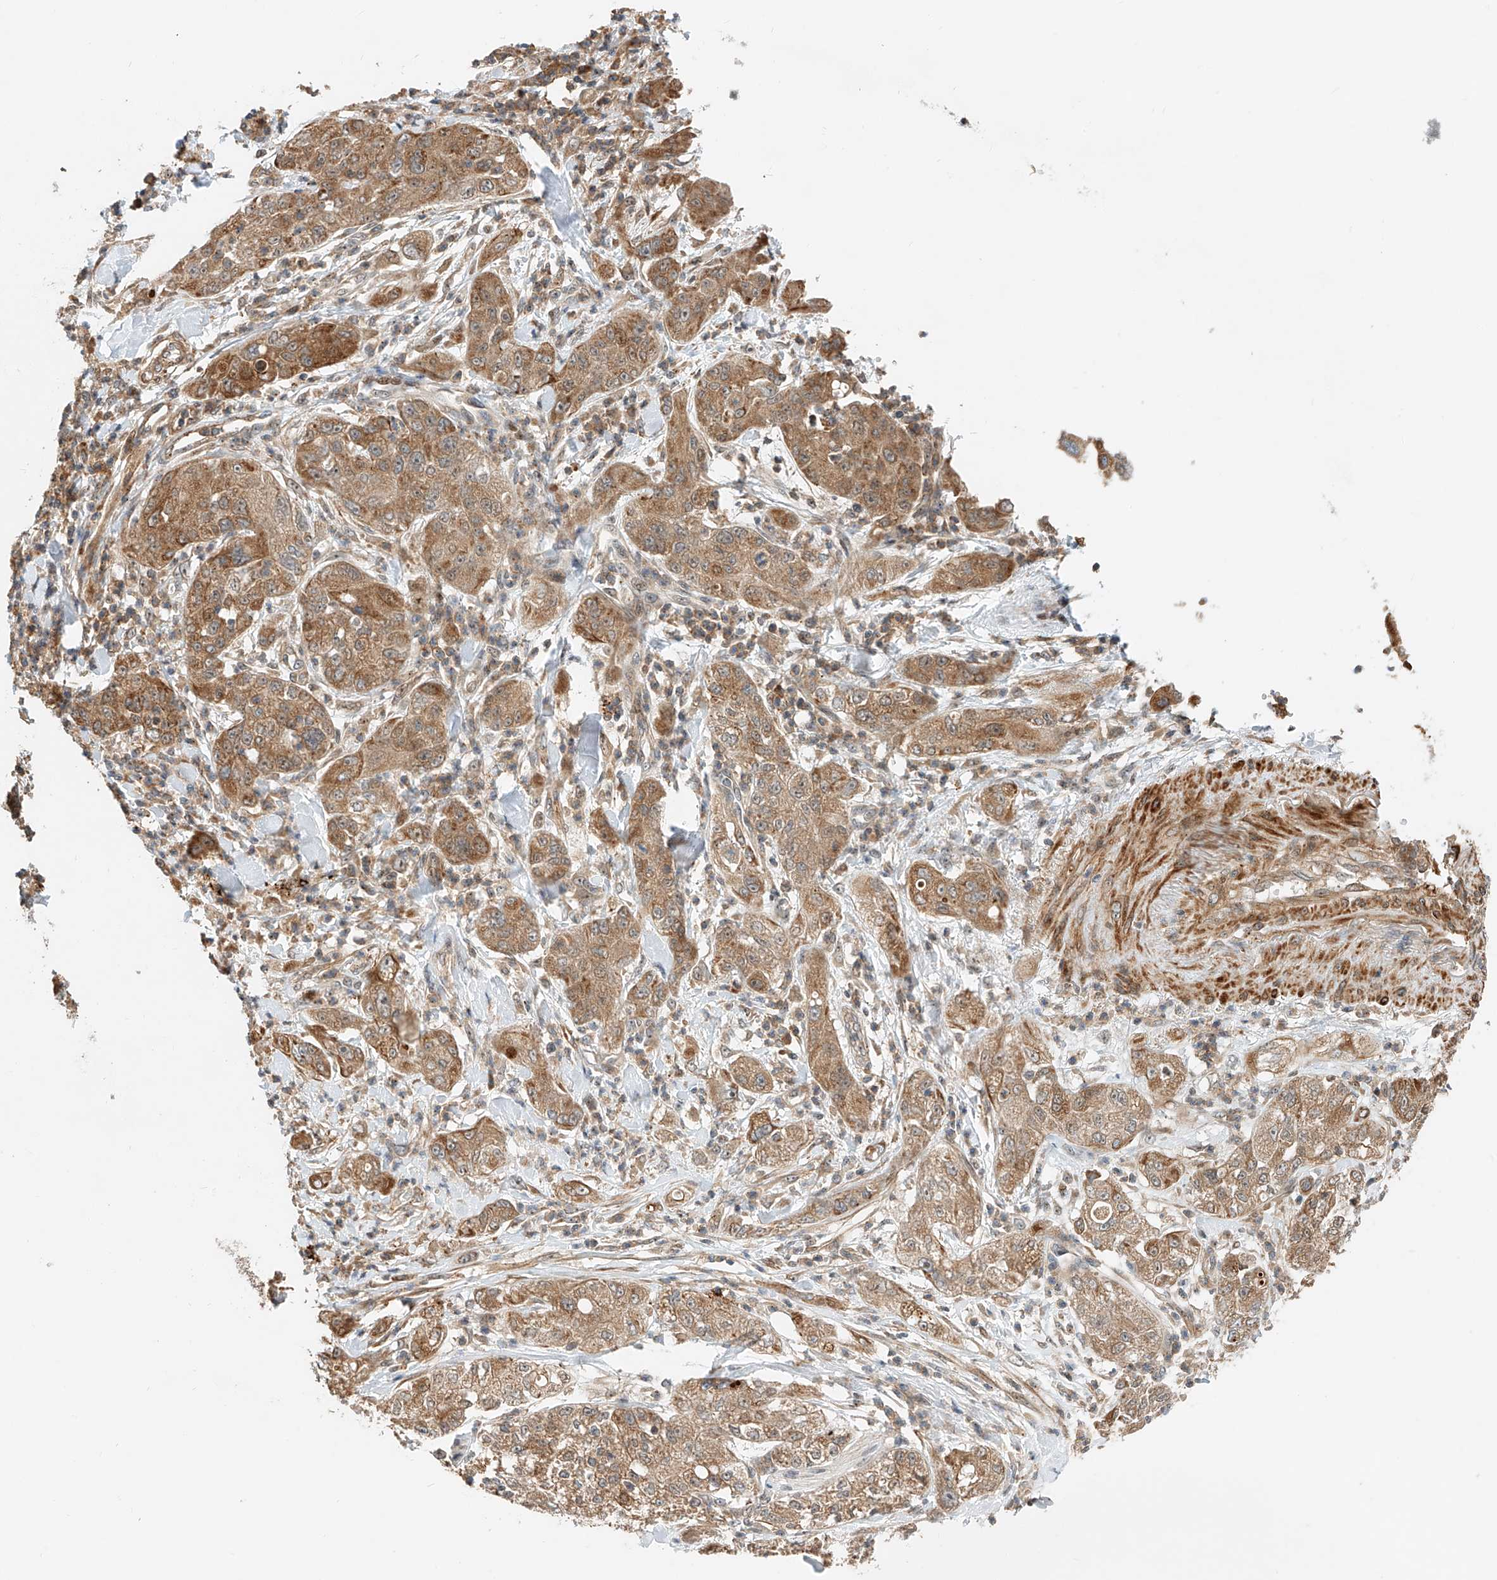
{"staining": {"intensity": "moderate", "quantity": ">75%", "location": "cytoplasmic/membranous"}, "tissue": "pancreatic cancer", "cell_type": "Tumor cells", "image_type": "cancer", "snomed": [{"axis": "morphology", "description": "Adenocarcinoma, NOS"}, {"axis": "topography", "description": "Pancreas"}], "caption": "Human pancreatic adenocarcinoma stained with a brown dye reveals moderate cytoplasmic/membranous positive expression in approximately >75% of tumor cells.", "gene": "CPAMD8", "patient": {"sex": "female", "age": 78}}